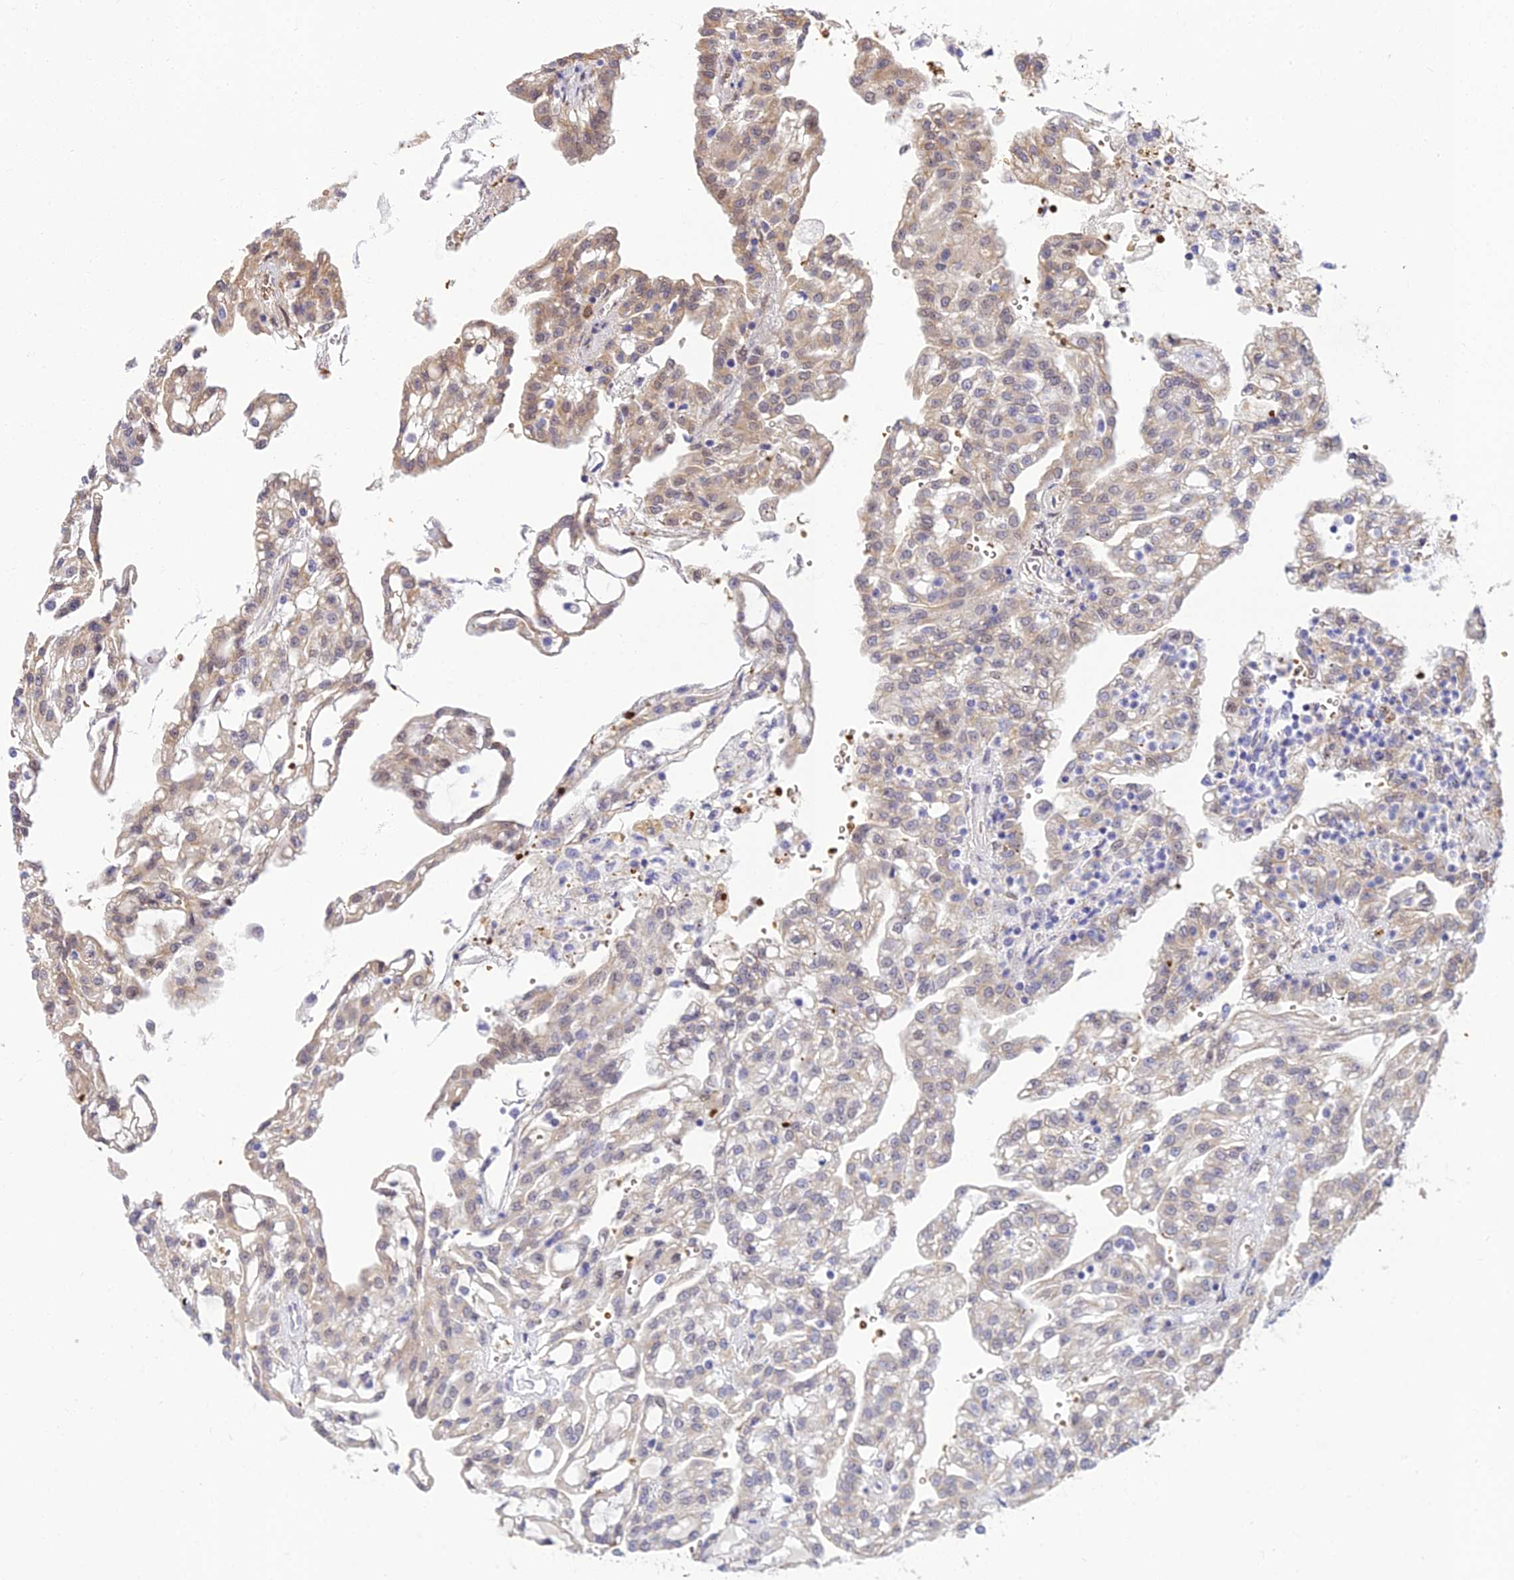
{"staining": {"intensity": "weak", "quantity": "25%-75%", "location": "cytoplasmic/membranous"}, "tissue": "renal cancer", "cell_type": "Tumor cells", "image_type": "cancer", "snomed": [{"axis": "morphology", "description": "Adenocarcinoma, NOS"}, {"axis": "topography", "description": "Kidney"}], "caption": "Brown immunohistochemical staining in adenocarcinoma (renal) displays weak cytoplasmic/membranous staining in approximately 25%-75% of tumor cells. Immunohistochemistry stains the protein of interest in brown and the nuclei are stained blue.", "gene": "BCL9", "patient": {"sex": "male", "age": 63}}